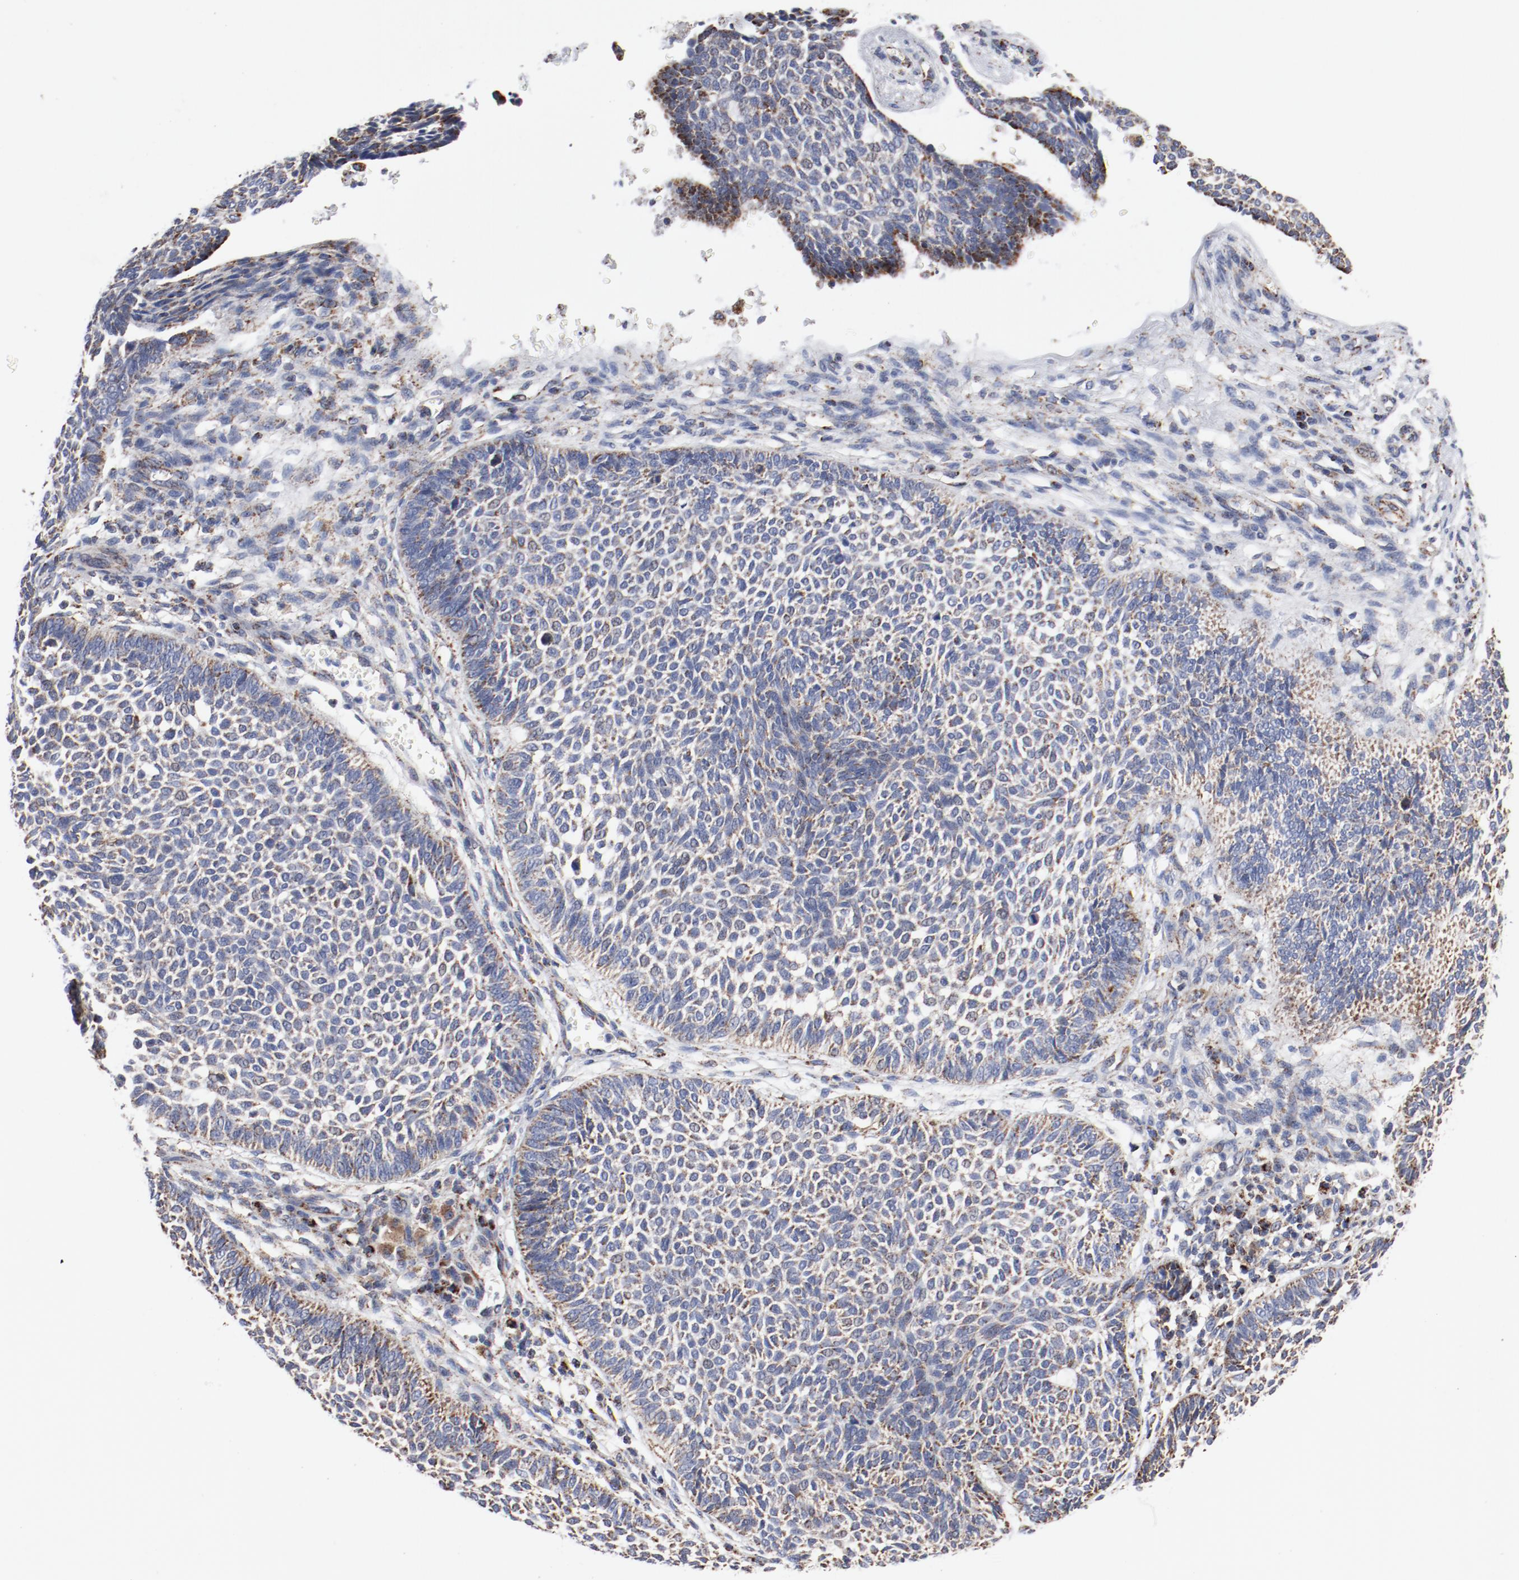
{"staining": {"intensity": "weak", "quantity": "25%-75%", "location": "cytoplasmic/membranous"}, "tissue": "skin cancer", "cell_type": "Tumor cells", "image_type": "cancer", "snomed": [{"axis": "morphology", "description": "Normal tissue, NOS"}, {"axis": "morphology", "description": "Basal cell carcinoma"}, {"axis": "topography", "description": "Skin"}], "caption": "A micrograph of skin cancer (basal cell carcinoma) stained for a protein shows weak cytoplasmic/membranous brown staining in tumor cells.", "gene": "NDUFV2", "patient": {"sex": "male", "age": 87}}